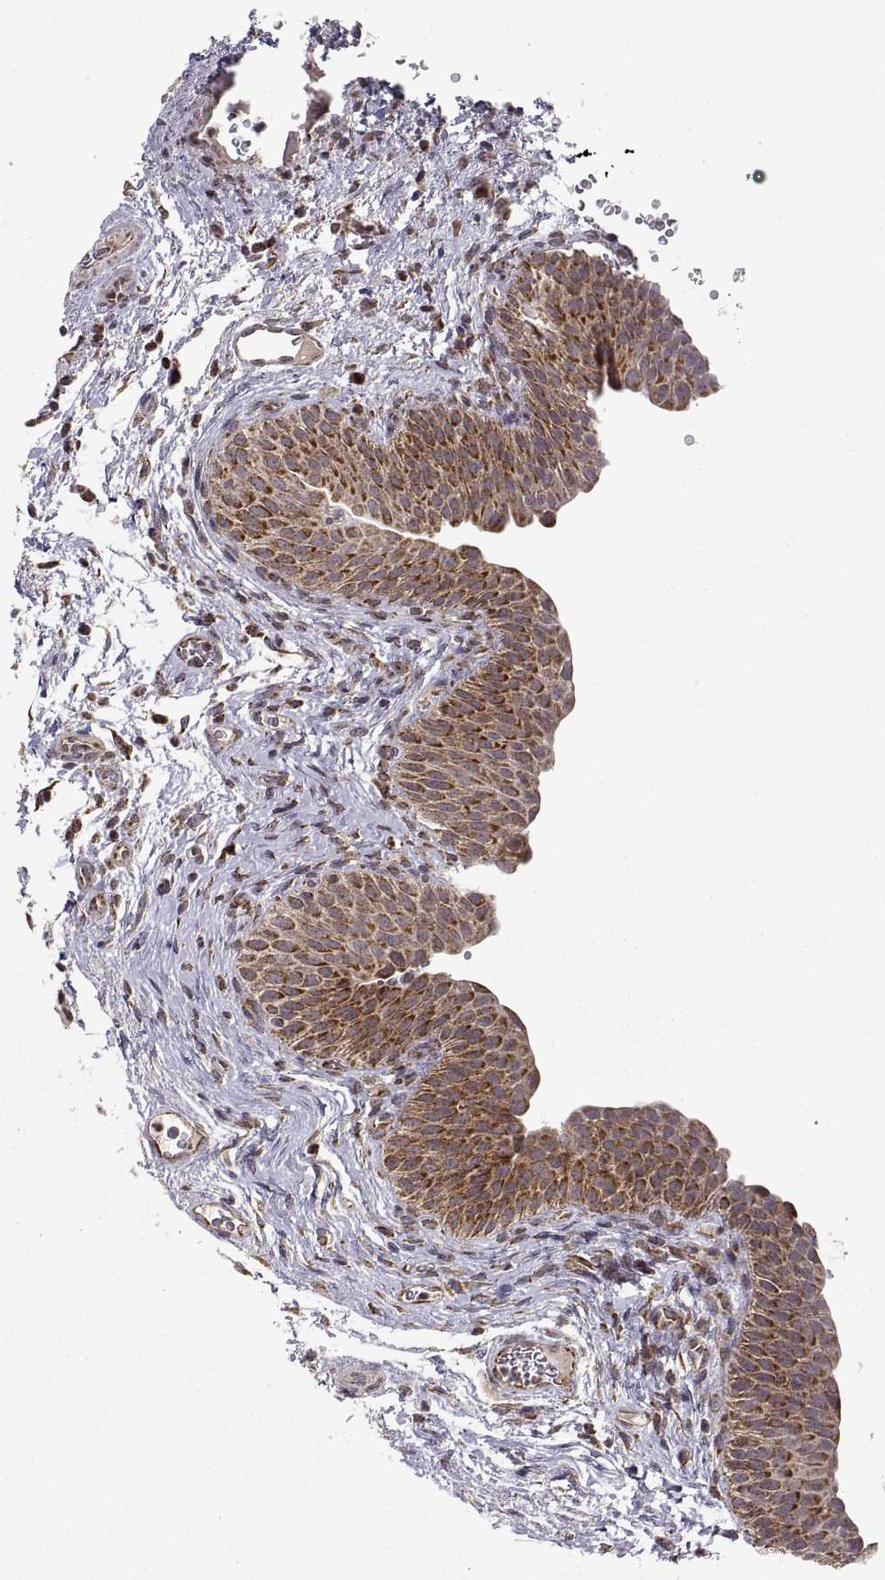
{"staining": {"intensity": "moderate", "quantity": ">75%", "location": "cytoplasmic/membranous"}, "tissue": "urinary bladder", "cell_type": "Urothelial cells", "image_type": "normal", "snomed": [{"axis": "morphology", "description": "Normal tissue, NOS"}, {"axis": "topography", "description": "Urinary bladder"}], "caption": "A high-resolution image shows immunohistochemistry staining of unremarkable urinary bladder, which exhibits moderate cytoplasmic/membranous expression in about >75% of urothelial cells.", "gene": "MANBAL", "patient": {"sex": "male", "age": 66}}